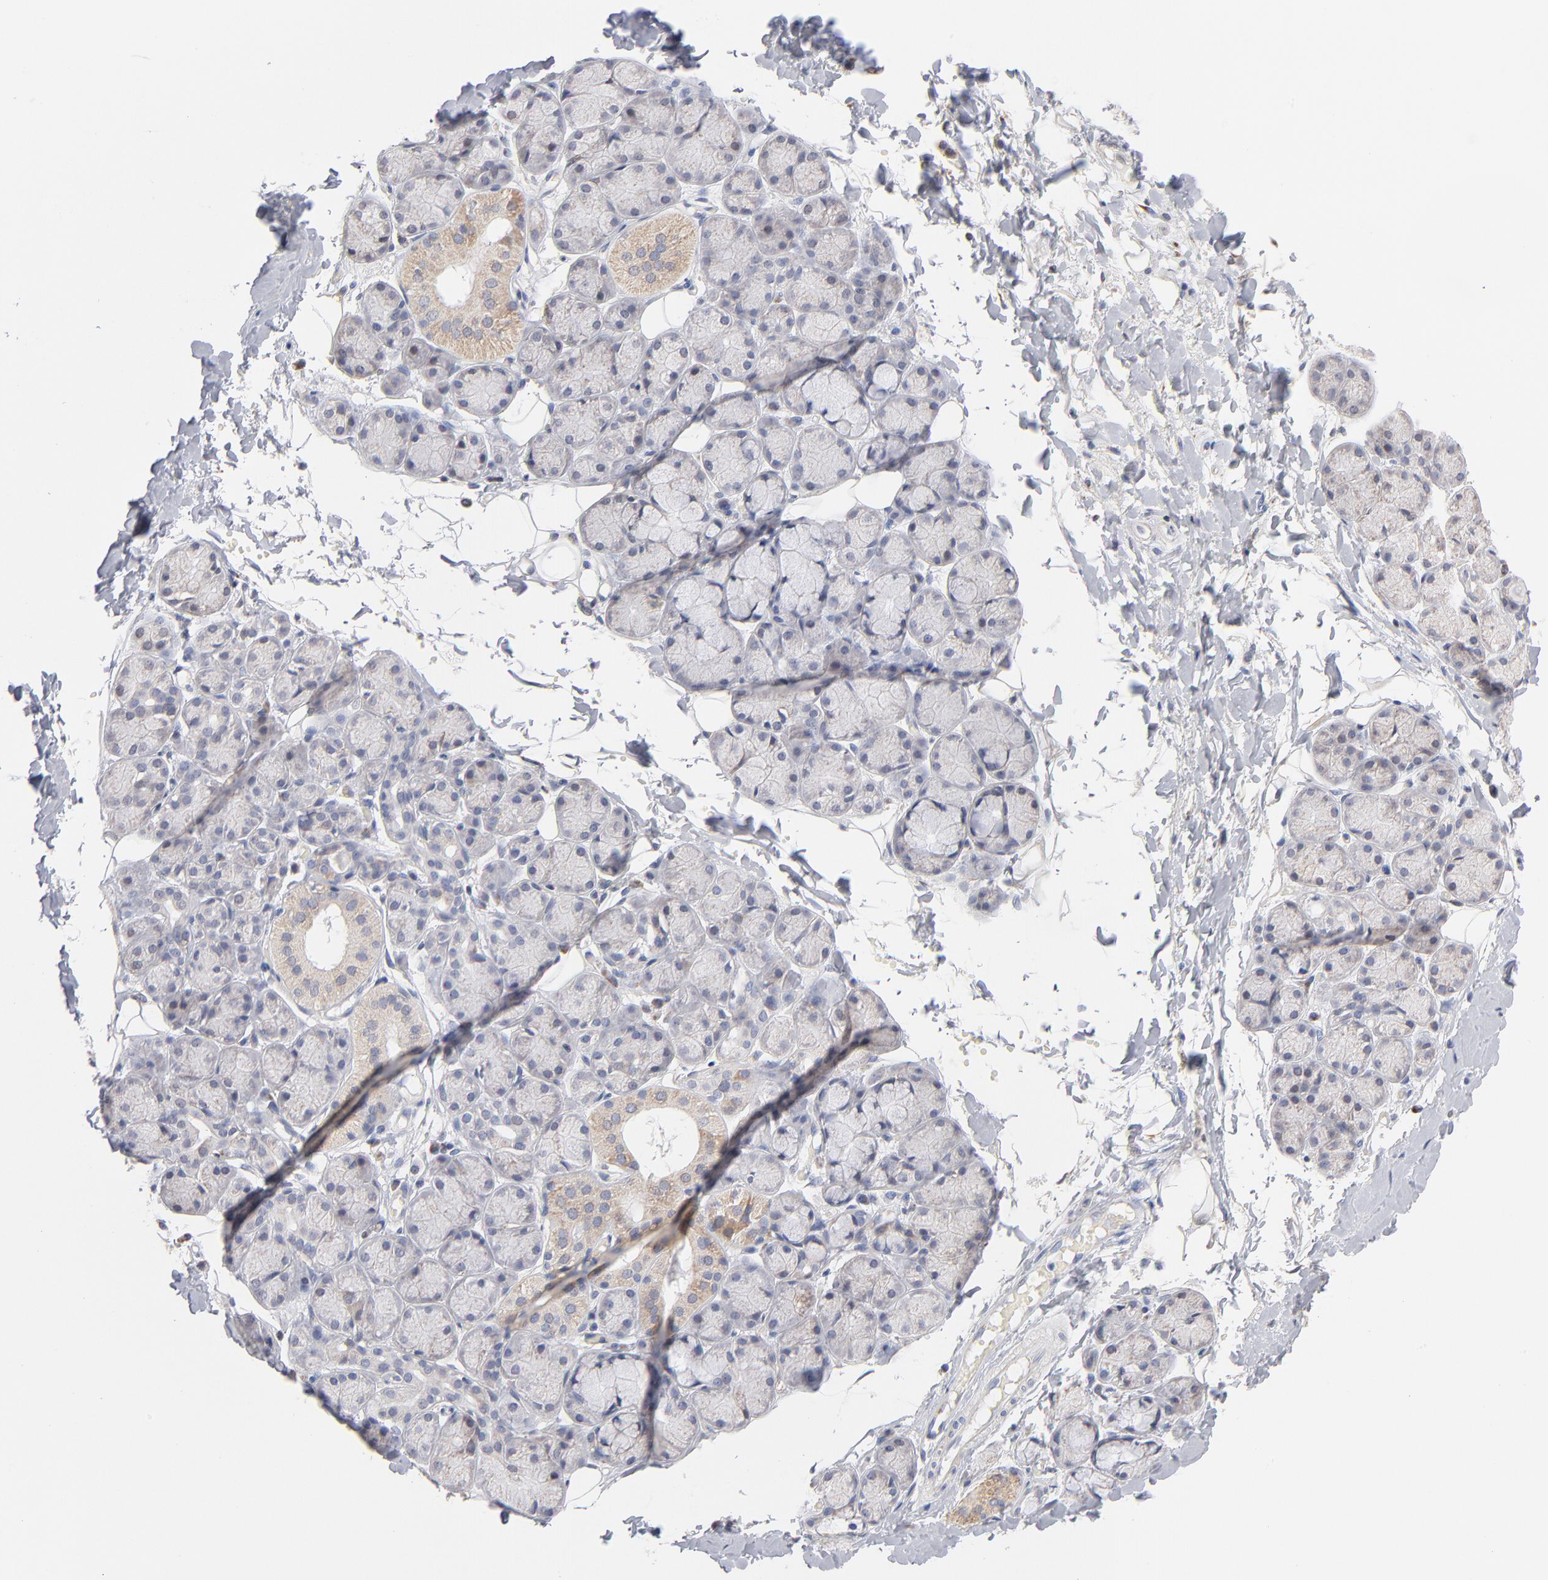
{"staining": {"intensity": "negative", "quantity": "none", "location": "none"}, "tissue": "salivary gland", "cell_type": "Glandular cells", "image_type": "normal", "snomed": [{"axis": "morphology", "description": "Normal tissue, NOS"}, {"axis": "topography", "description": "Skeletal muscle"}, {"axis": "topography", "description": "Oral tissue"}, {"axis": "topography", "description": "Salivary gland"}, {"axis": "topography", "description": "Peripheral nerve tissue"}], "caption": "Immunohistochemical staining of benign human salivary gland shows no significant staining in glandular cells.", "gene": "MRPL58", "patient": {"sex": "male", "age": 54}}